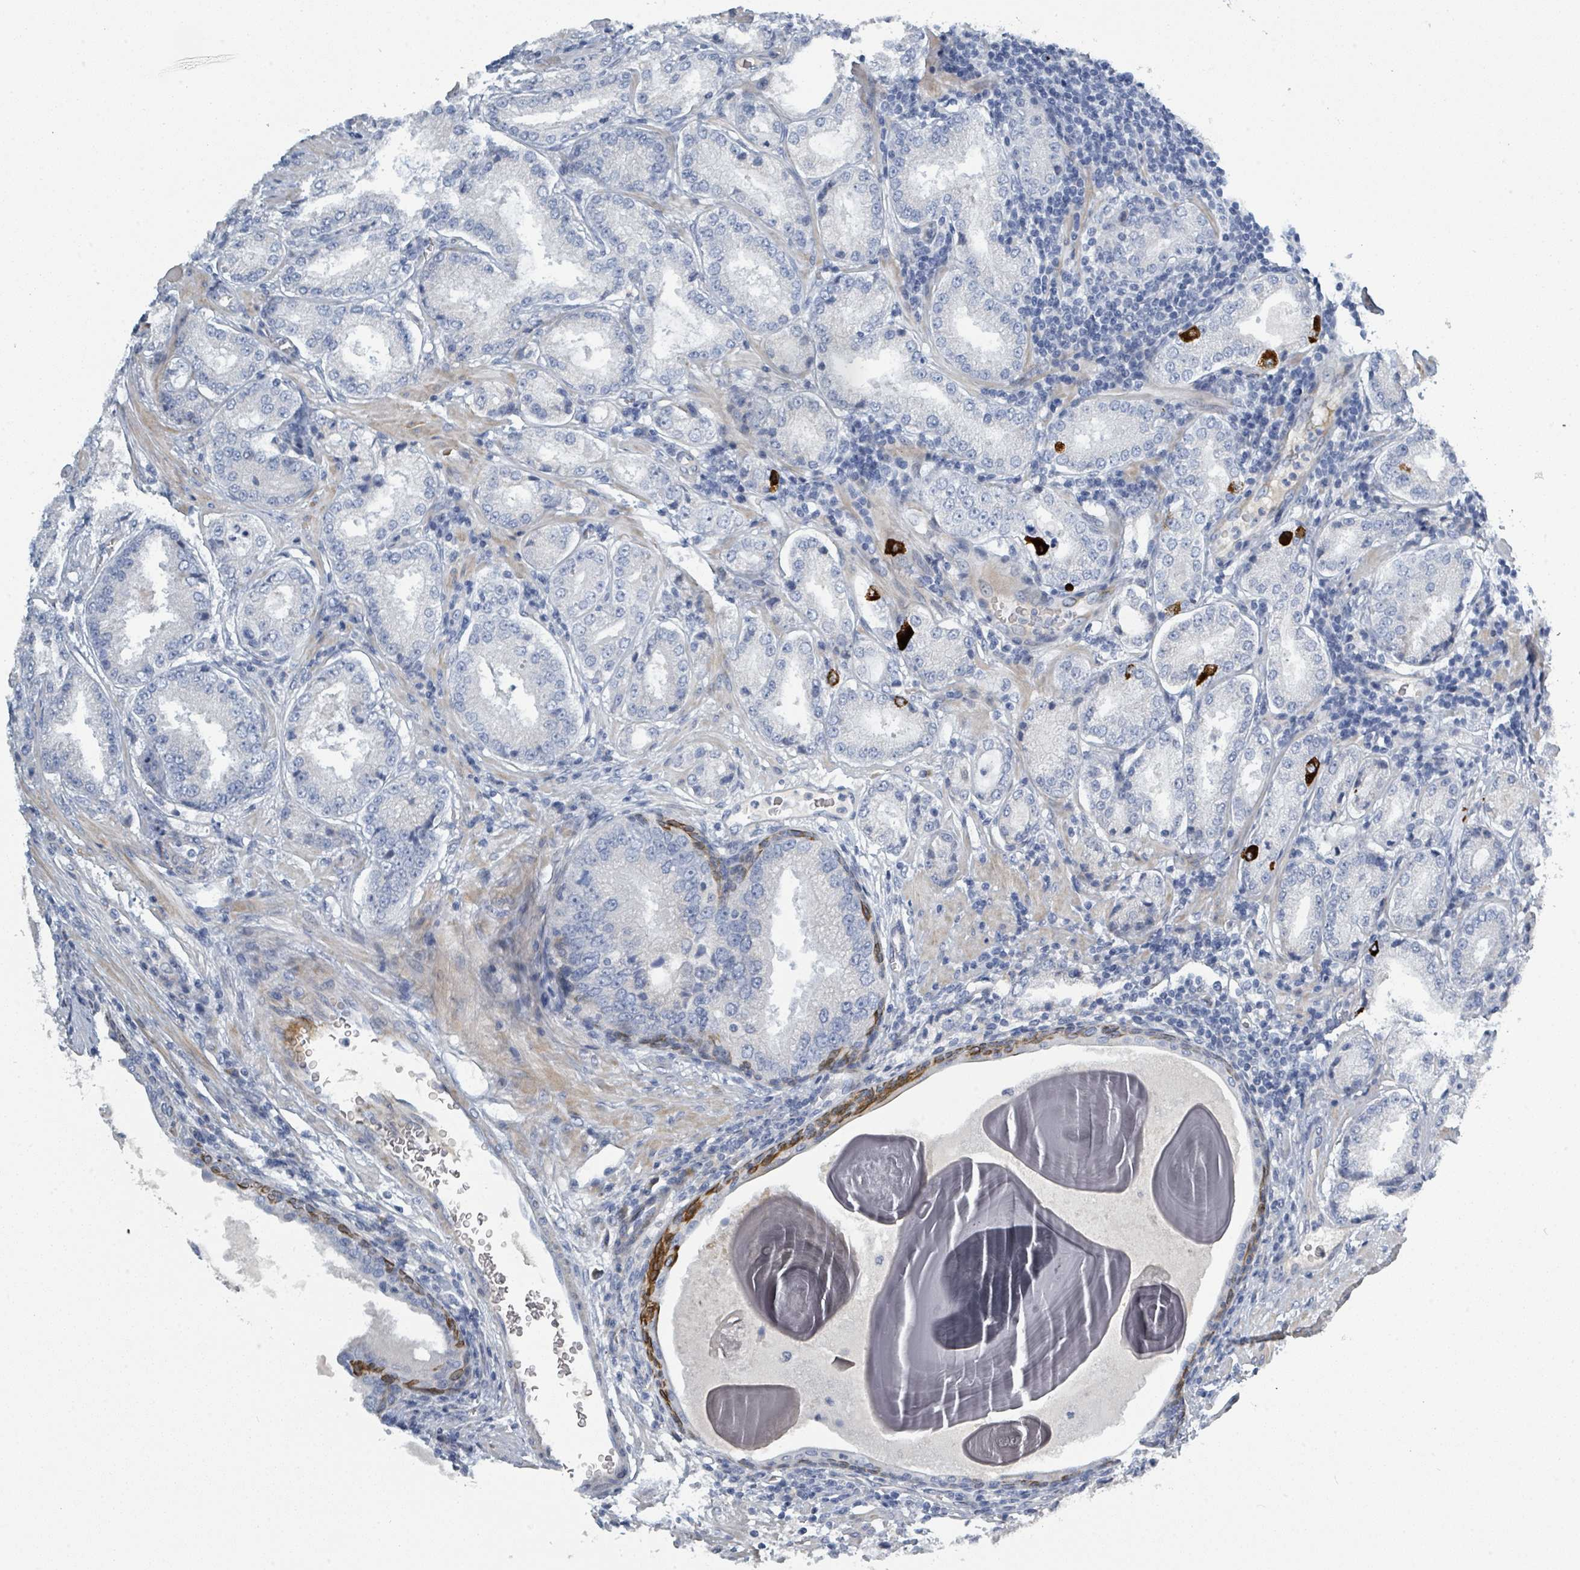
{"staining": {"intensity": "negative", "quantity": "none", "location": "none"}, "tissue": "prostate cancer", "cell_type": "Tumor cells", "image_type": "cancer", "snomed": [{"axis": "morphology", "description": "Adenocarcinoma, Low grade"}, {"axis": "topography", "description": "Prostate"}], "caption": "Immunohistochemistry micrograph of human prostate cancer (adenocarcinoma (low-grade)) stained for a protein (brown), which exhibits no staining in tumor cells. (Brightfield microscopy of DAB immunohistochemistry (IHC) at high magnification).", "gene": "RAB33B", "patient": {"sex": "male", "age": 59}}